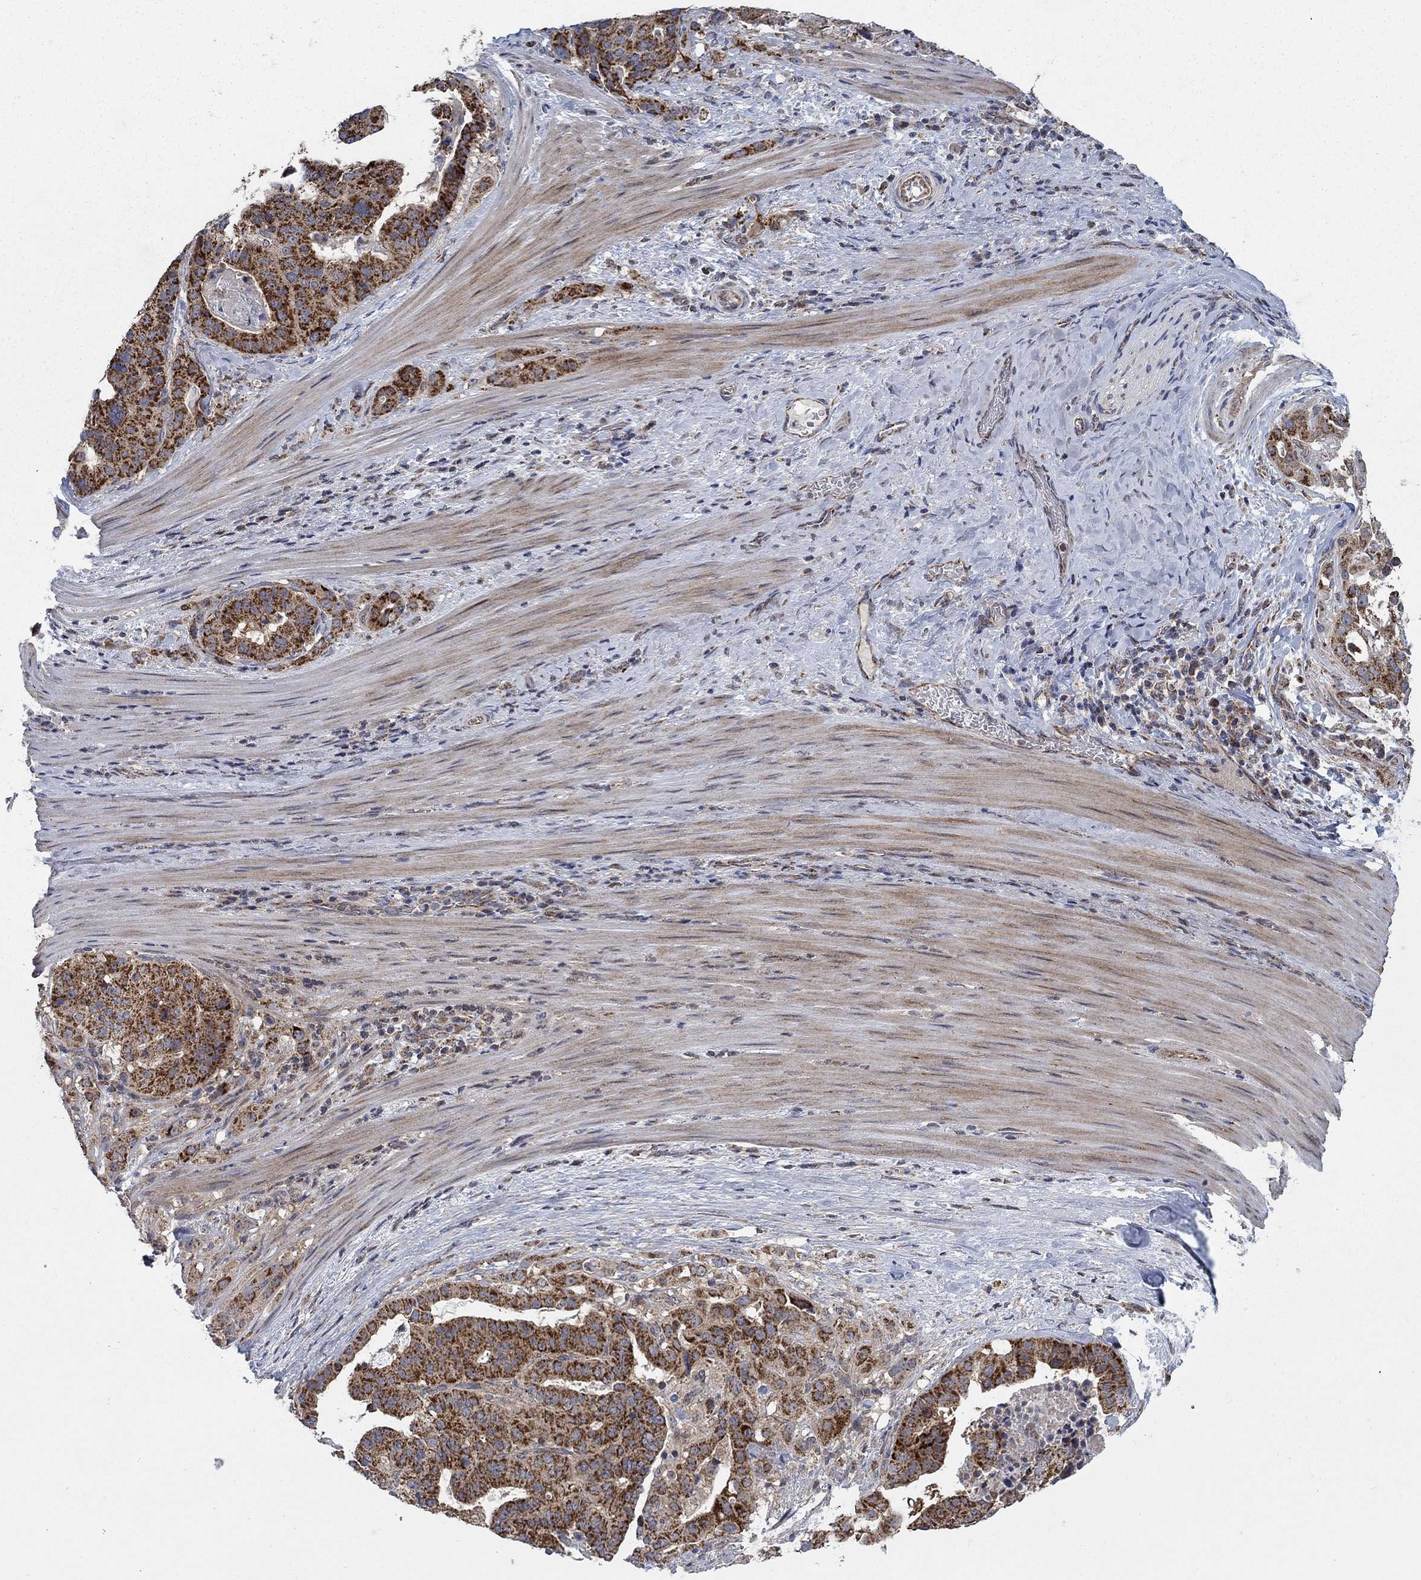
{"staining": {"intensity": "strong", "quantity": ">75%", "location": "cytoplasmic/membranous"}, "tissue": "stomach cancer", "cell_type": "Tumor cells", "image_type": "cancer", "snomed": [{"axis": "morphology", "description": "Adenocarcinoma, NOS"}, {"axis": "topography", "description": "Stomach"}], "caption": "High-power microscopy captured an immunohistochemistry image of stomach cancer (adenocarcinoma), revealing strong cytoplasmic/membranous expression in approximately >75% of tumor cells.", "gene": "NME7", "patient": {"sex": "male", "age": 48}}